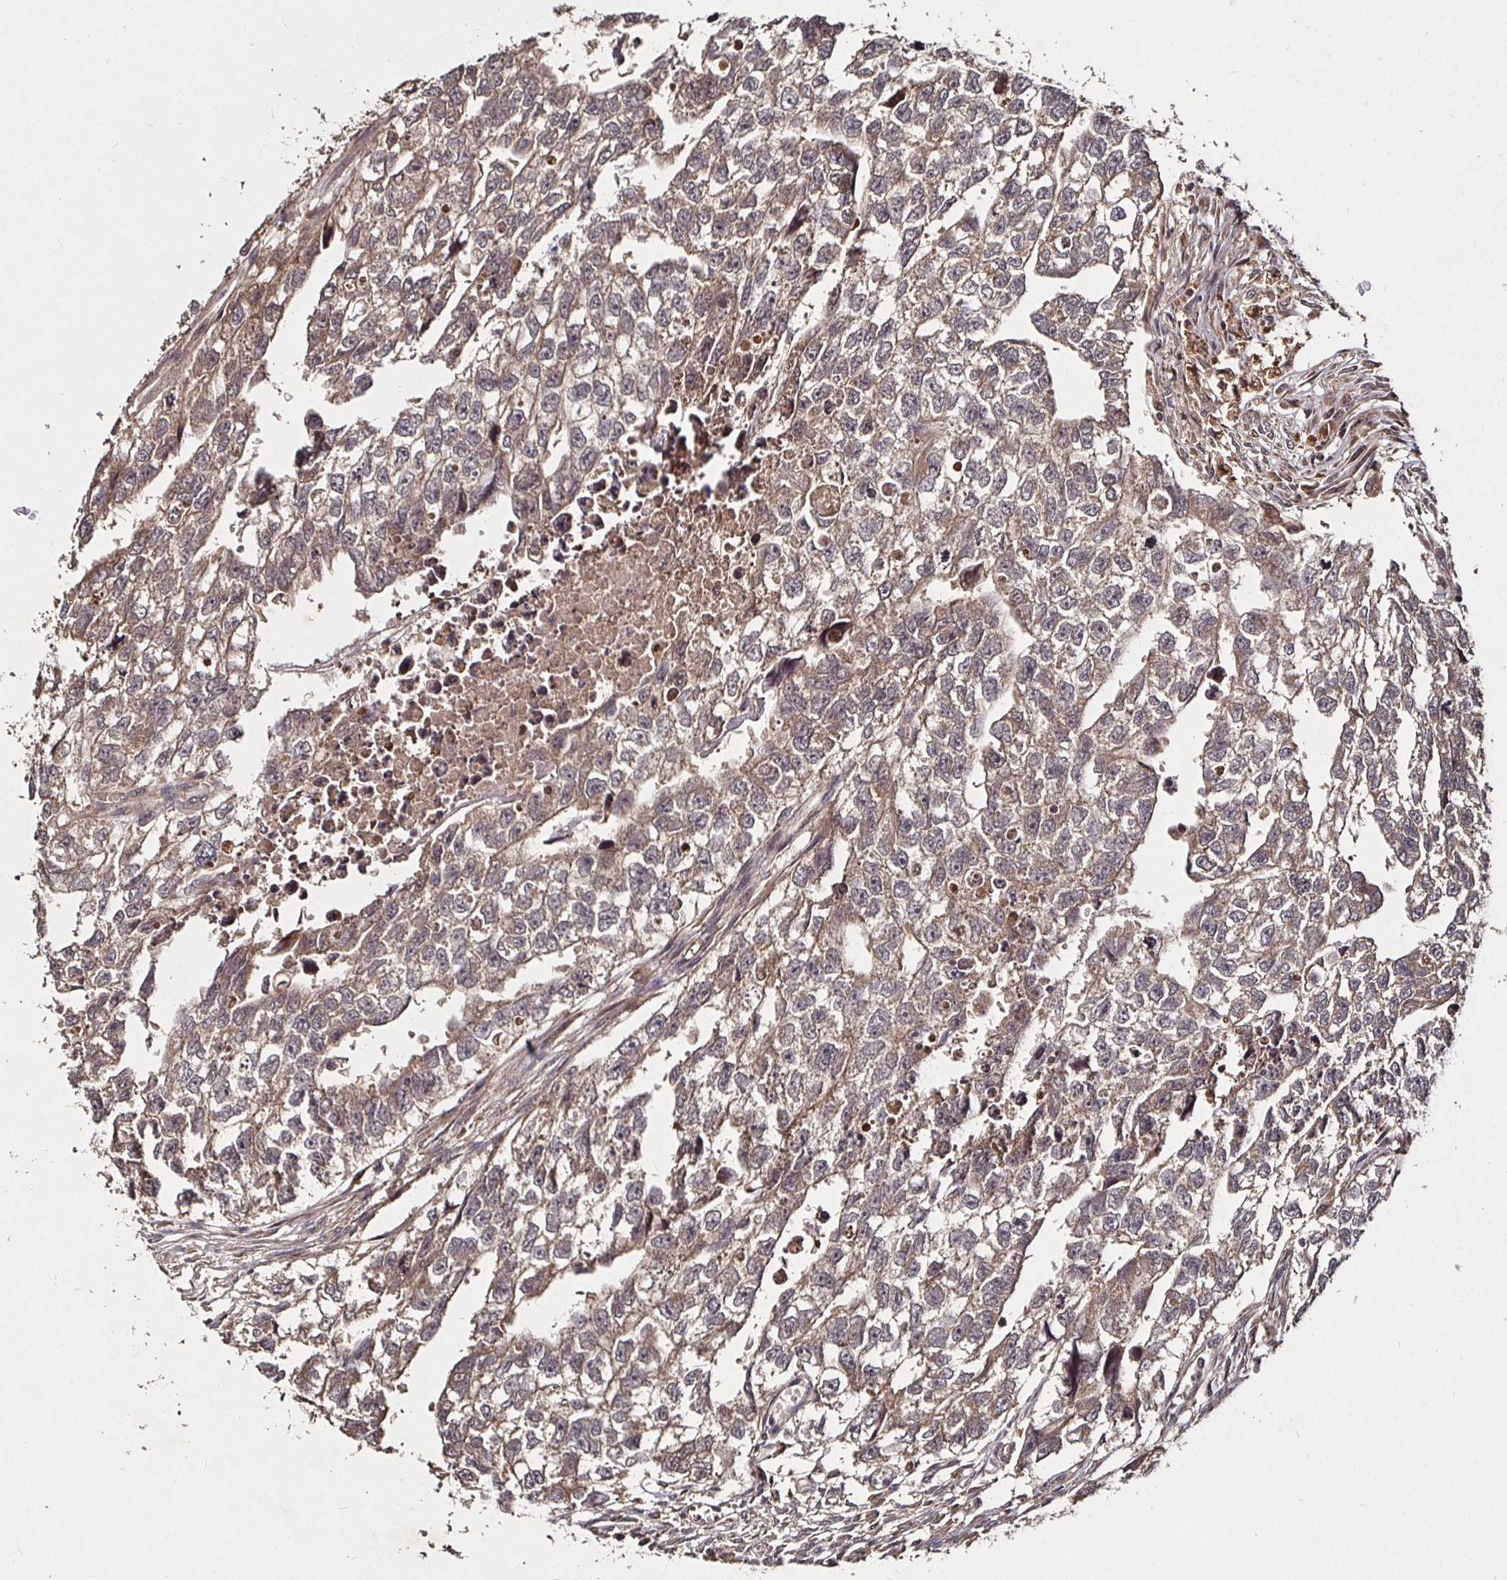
{"staining": {"intensity": "weak", "quantity": ">75%", "location": "cytoplasmic/membranous"}, "tissue": "testis cancer", "cell_type": "Tumor cells", "image_type": "cancer", "snomed": [{"axis": "morphology", "description": "Carcinoma, Embryonal, NOS"}, {"axis": "morphology", "description": "Teratoma, malignant, NOS"}, {"axis": "topography", "description": "Testis"}], "caption": "The micrograph exhibits immunohistochemical staining of testis cancer. There is weak cytoplasmic/membranous expression is seen in about >75% of tumor cells.", "gene": "SMYD3", "patient": {"sex": "male", "age": 44}}